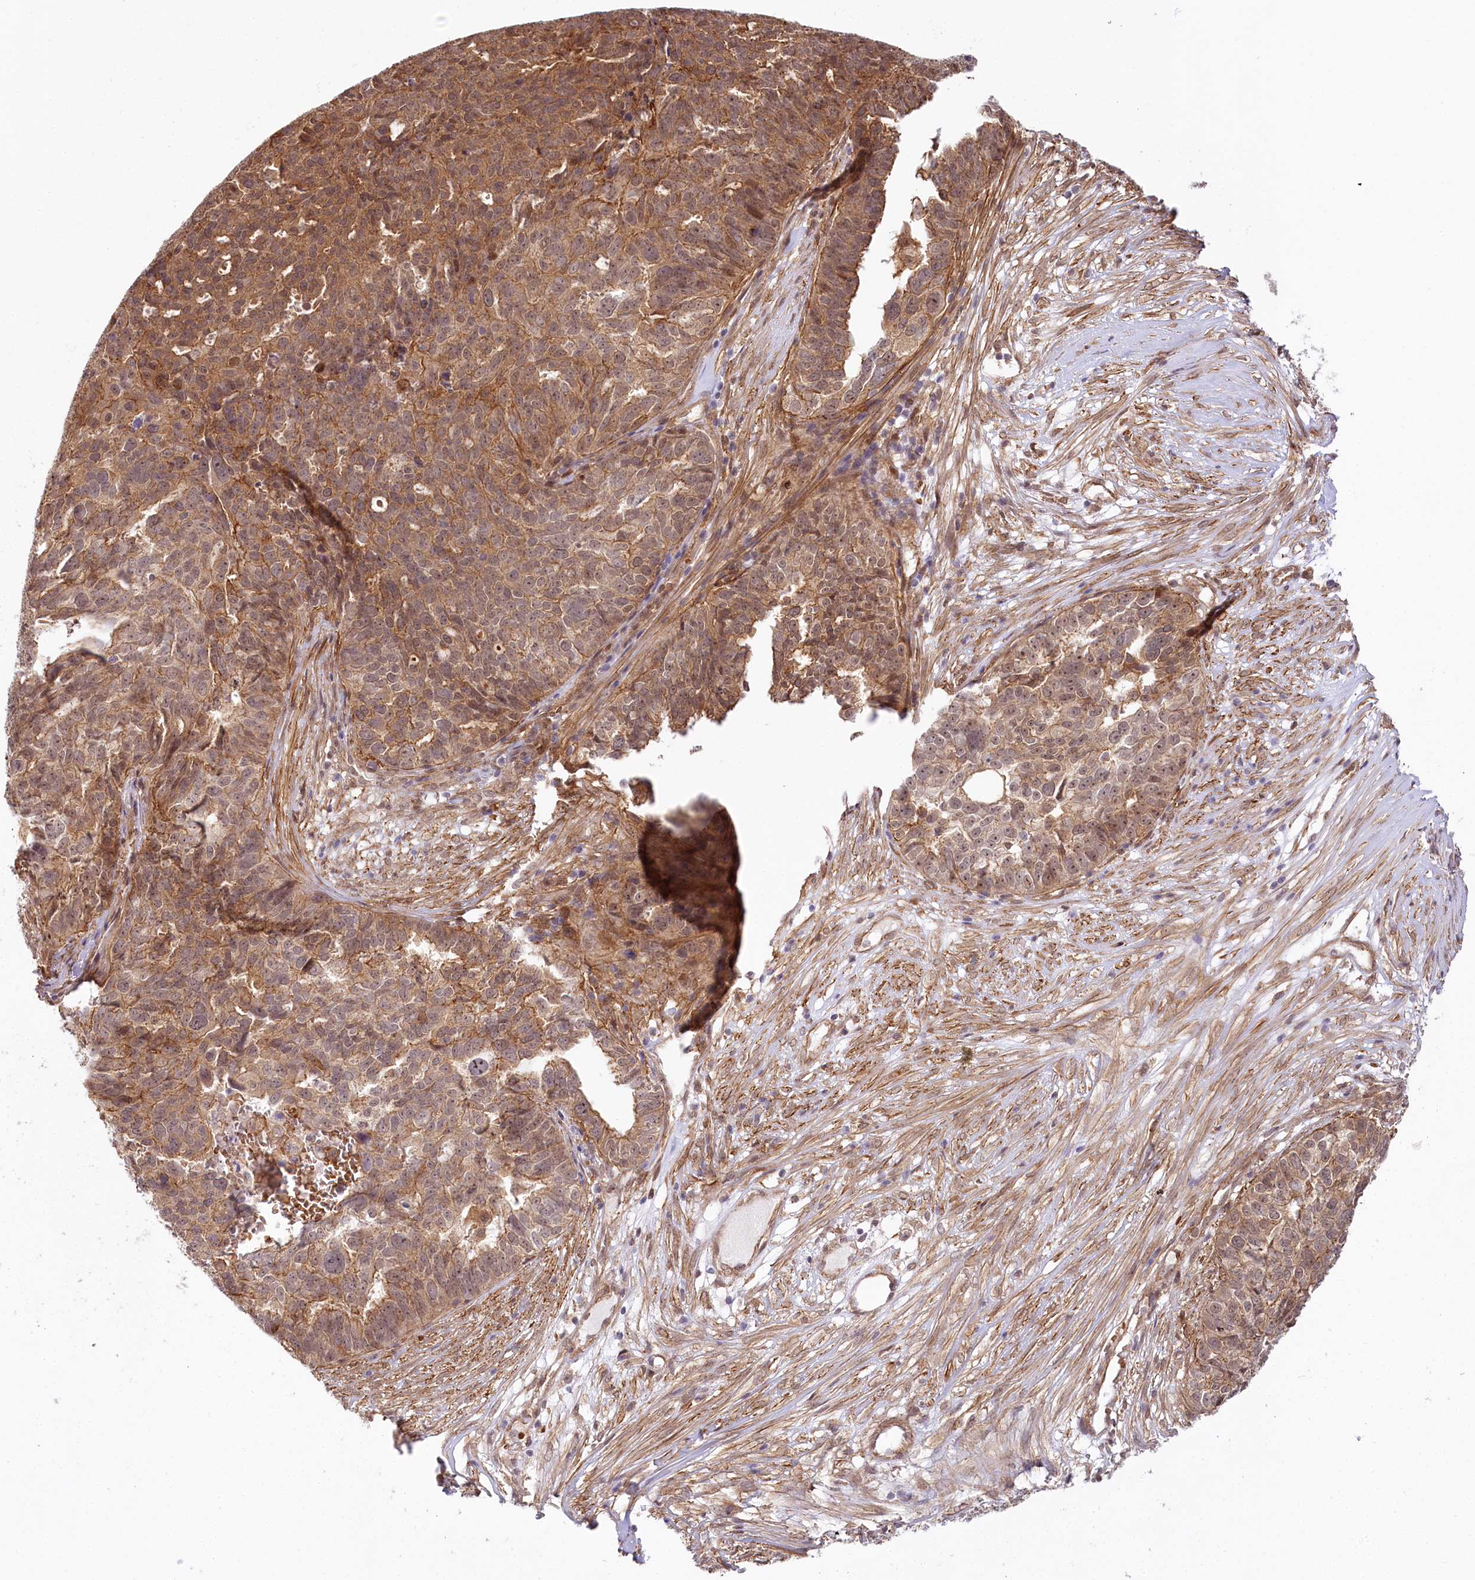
{"staining": {"intensity": "moderate", "quantity": ">75%", "location": "cytoplasmic/membranous"}, "tissue": "ovarian cancer", "cell_type": "Tumor cells", "image_type": "cancer", "snomed": [{"axis": "morphology", "description": "Cystadenocarcinoma, serous, NOS"}, {"axis": "topography", "description": "Ovary"}], "caption": "Protein staining reveals moderate cytoplasmic/membranous staining in approximately >75% of tumor cells in ovarian cancer (serous cystadenocarcinoma). (IHC, brightfield microscopy, high magnification).", "gene": "TUBGCP2", "patient": {"sex": "female", "age": 59}}